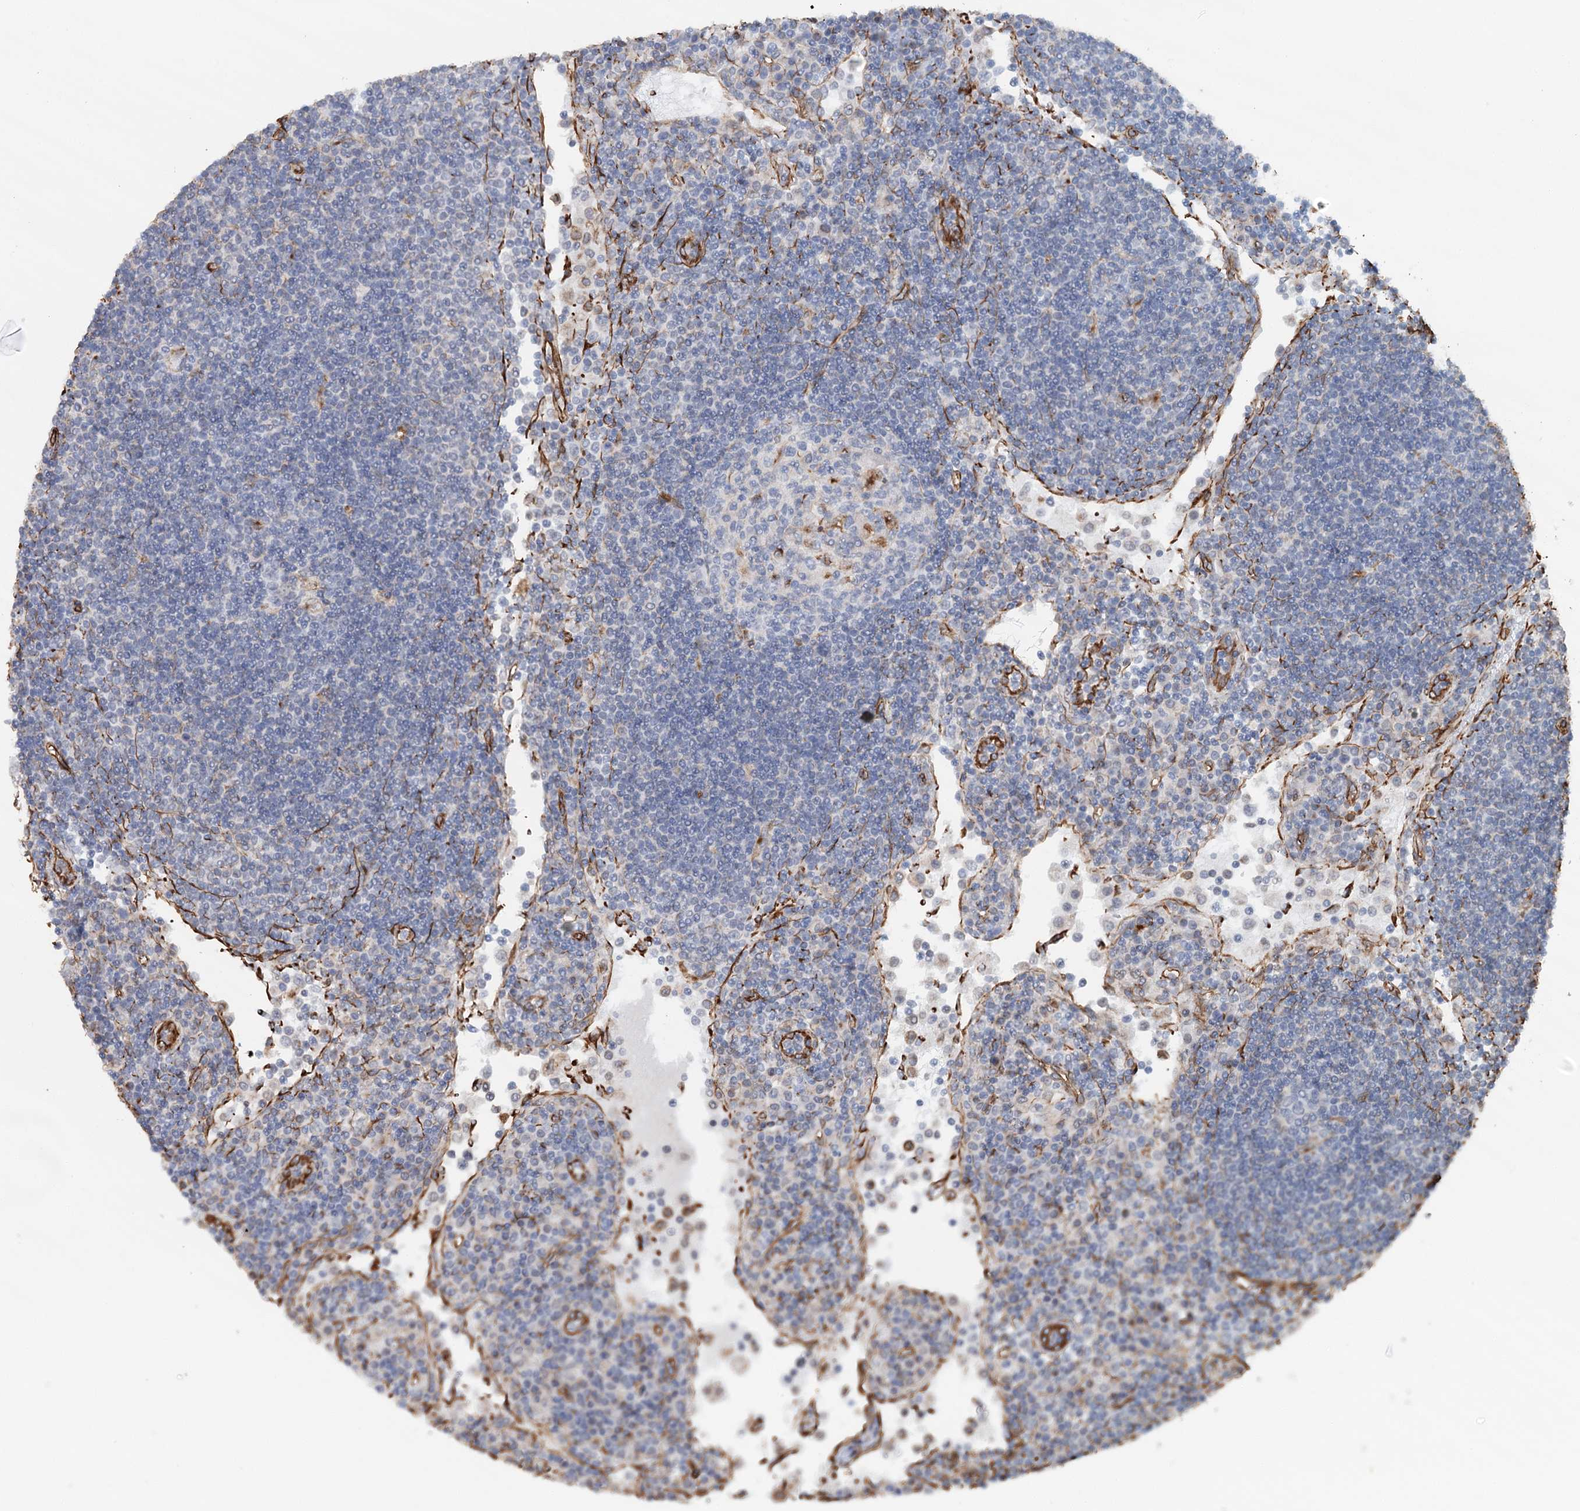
{"staining": {"intensity": "negative", "quantity": "none", "location": "none"}, "tissue": "lymph node", "cell_type": "Germinal center cells", "image_type": "normal", "snomed": [{"axis": "morphology", "description": "Normal tissue, NOS"}, {"axis": "topography", "description": "Lymph node"}], "caption": "Germinal center cells show no significant expression in unremarkable lymph node. (Brightfield microscopy of DAB immunohistochemistry at high magnification).", "gene": "SYNPO", "patient": {"sex": "female", "age": 53}}